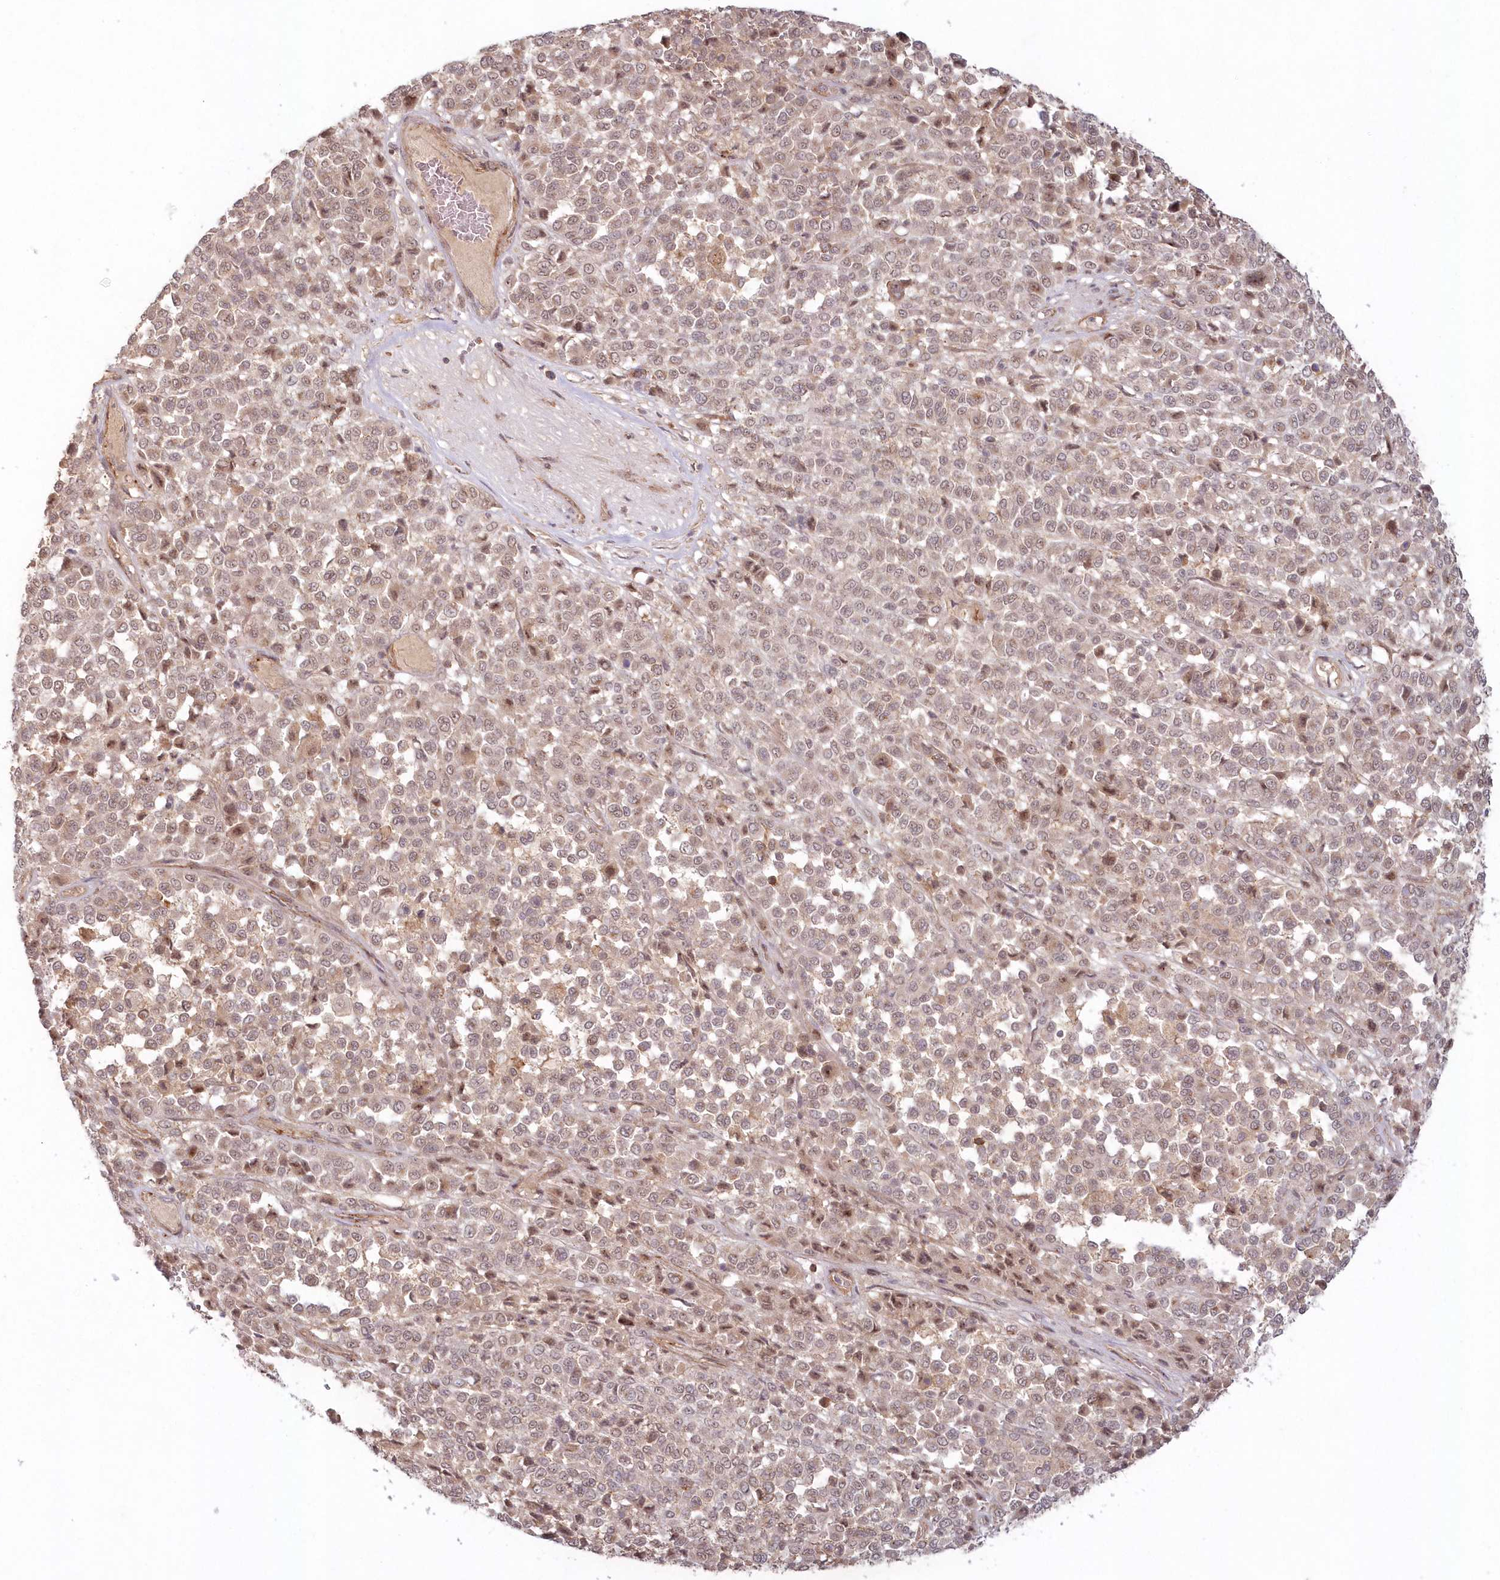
{"staining": {"intensity": "weak", "quantity": ">75%", "location": "cytoplasmic/membranous,nuclear"}, "tissue": "melanoma", "cell_type": "Tumor cells", "image_type": "cancer", "snomed": [{"axis": "morphology", "description": "Malignant melanoma, Metastatic site"}, {"axis": "topography", "description": "Pancreas"}], "caption": "Malignant melanoma (metastatic site) tissue displays weak cytoplasmic/membranous and nuclear positivity in about >75% of tumor cells, visualized by immunohistochemistry.", "gene": "TOGARAM2", "patient": {"sex": "female", "age": 30}}